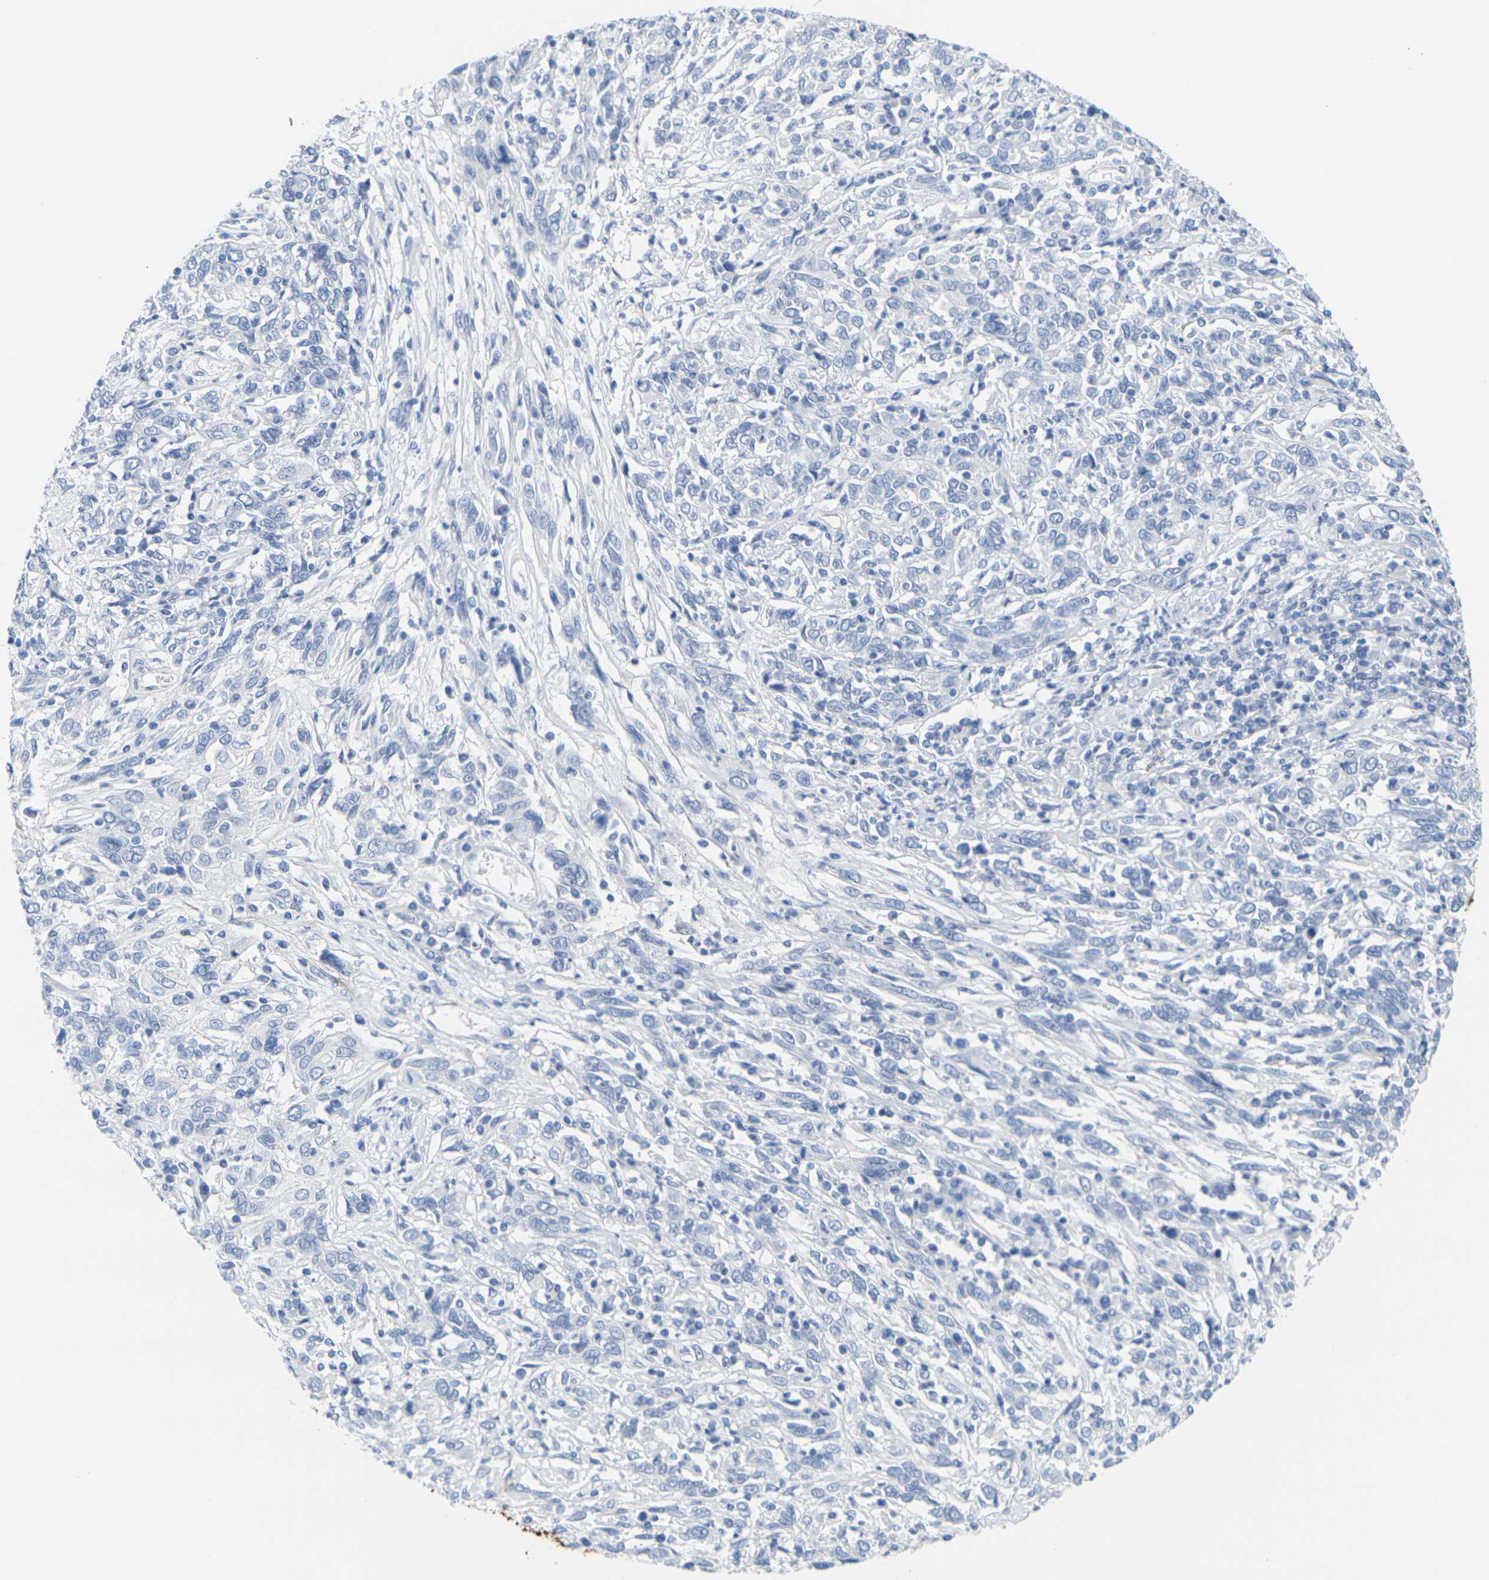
{"staining": {"intensity": "negative", "quantity": "none", "location": "none"}, "tissue": "cervical cancer", "cell_type": "Tumor cells", "image_type": "cancer", "snomed": [{"axis": "morphology", "description": "Squamous cell carcinoma, NOS"}, {"axis": "topography", "description": "Cervix"}], "caption": "IHC histopathology image of human squamous cell carcinoma (cervical) stained for a protein (brown), which shows no expression in tumor cells.", "gene": "CNN1", "patient": {"sex": "female", "age": 46}}